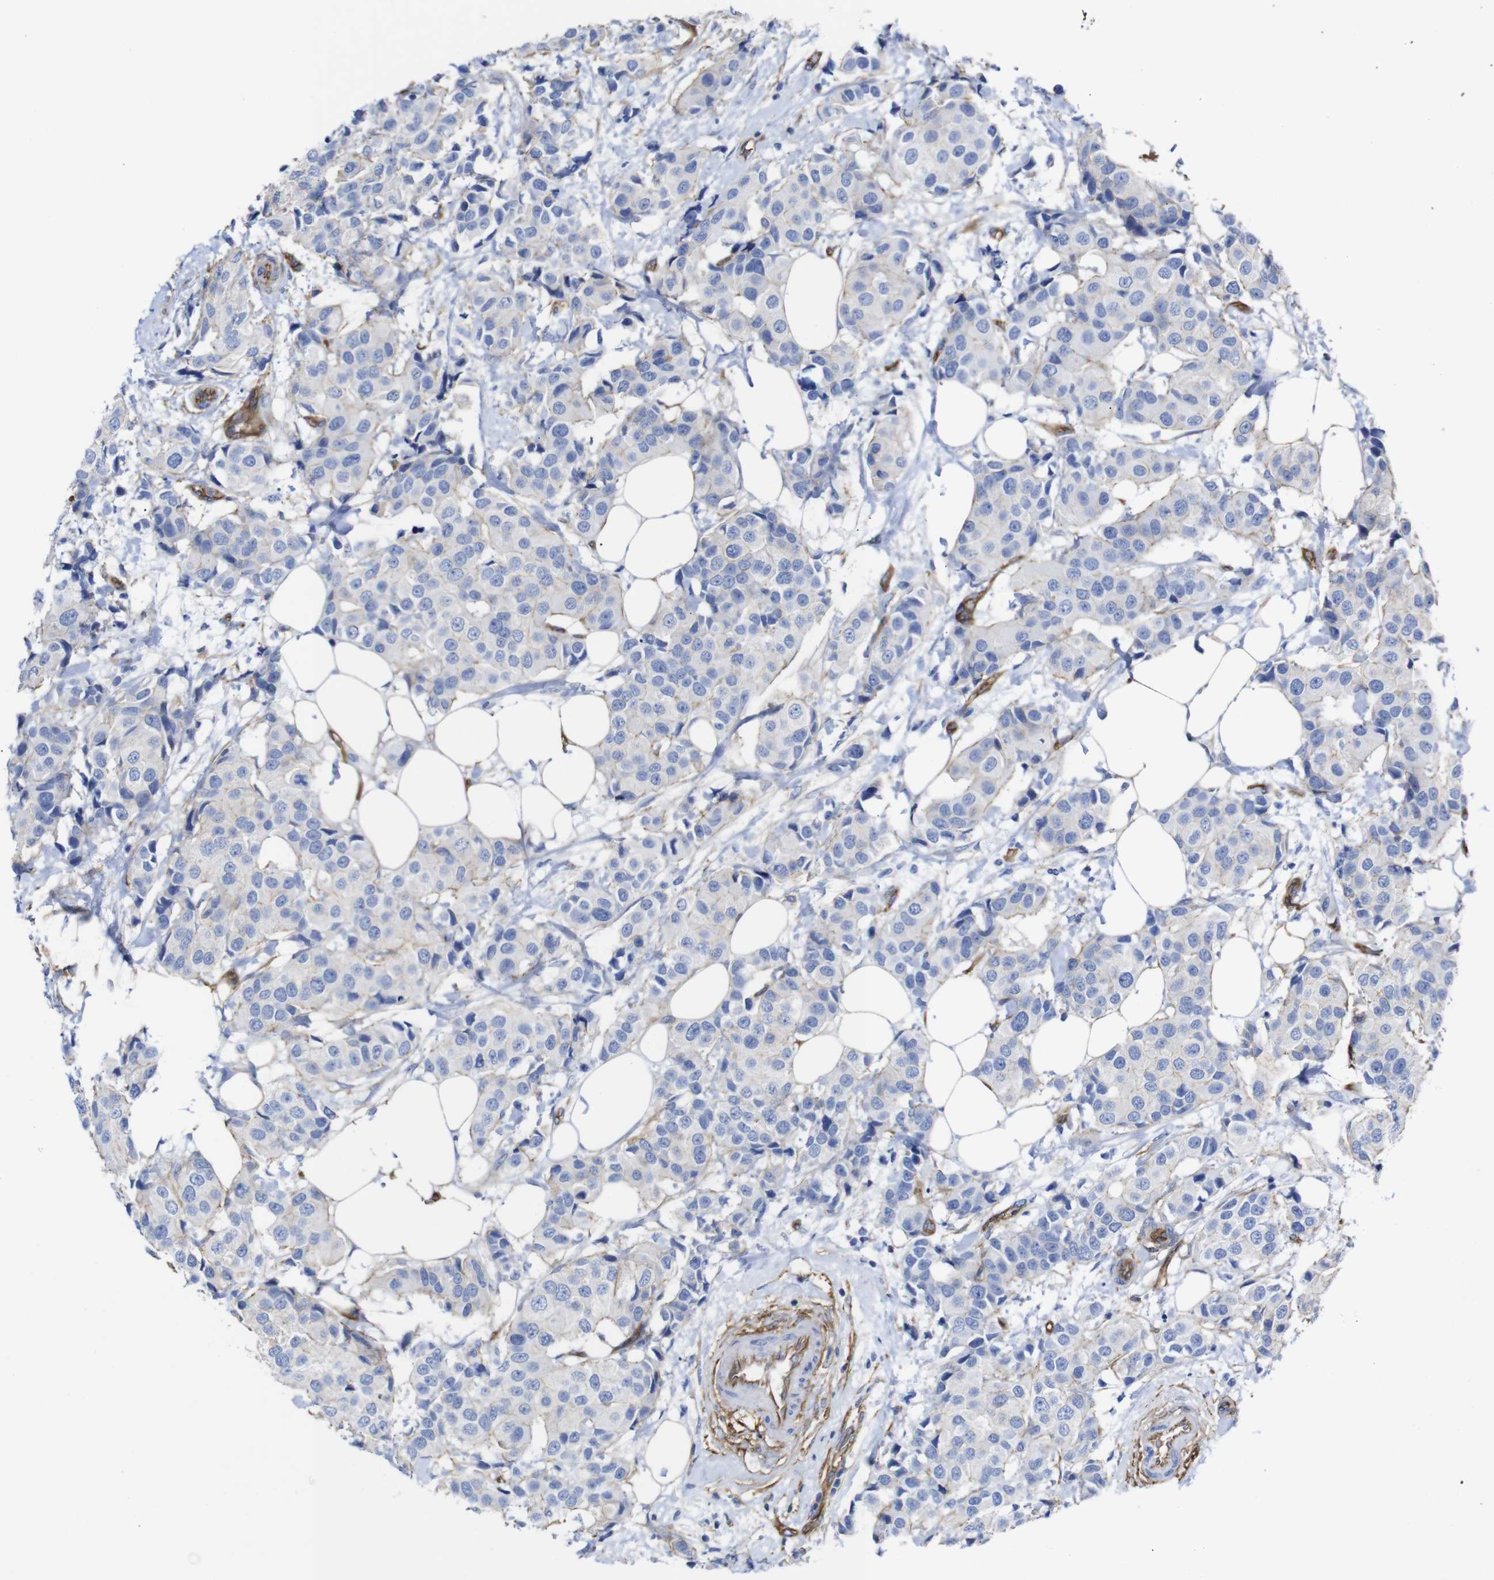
{"staining": {"intensity": "negative", "quantity": "none", "location": "none"}, "tissue": "breast cancer", "cell_type": "Tumor cells", "image_type": "cancer", "snomed": [{"axis": "morphology", "description": "Normal tissue, NOS"}, {"axis": "morphology", "description": "Duct carcinoma"}, {"axis": "topography", "description": "Breast"}], "caption": "A high-resolution image shows immunohistochemistry staining of breast cancer, which exhibits no significant positivity in tumor cells. Nuclei are stained in blue.", "gene": "SPTBN1", "patient": {"sex": "female", "age": 39}}